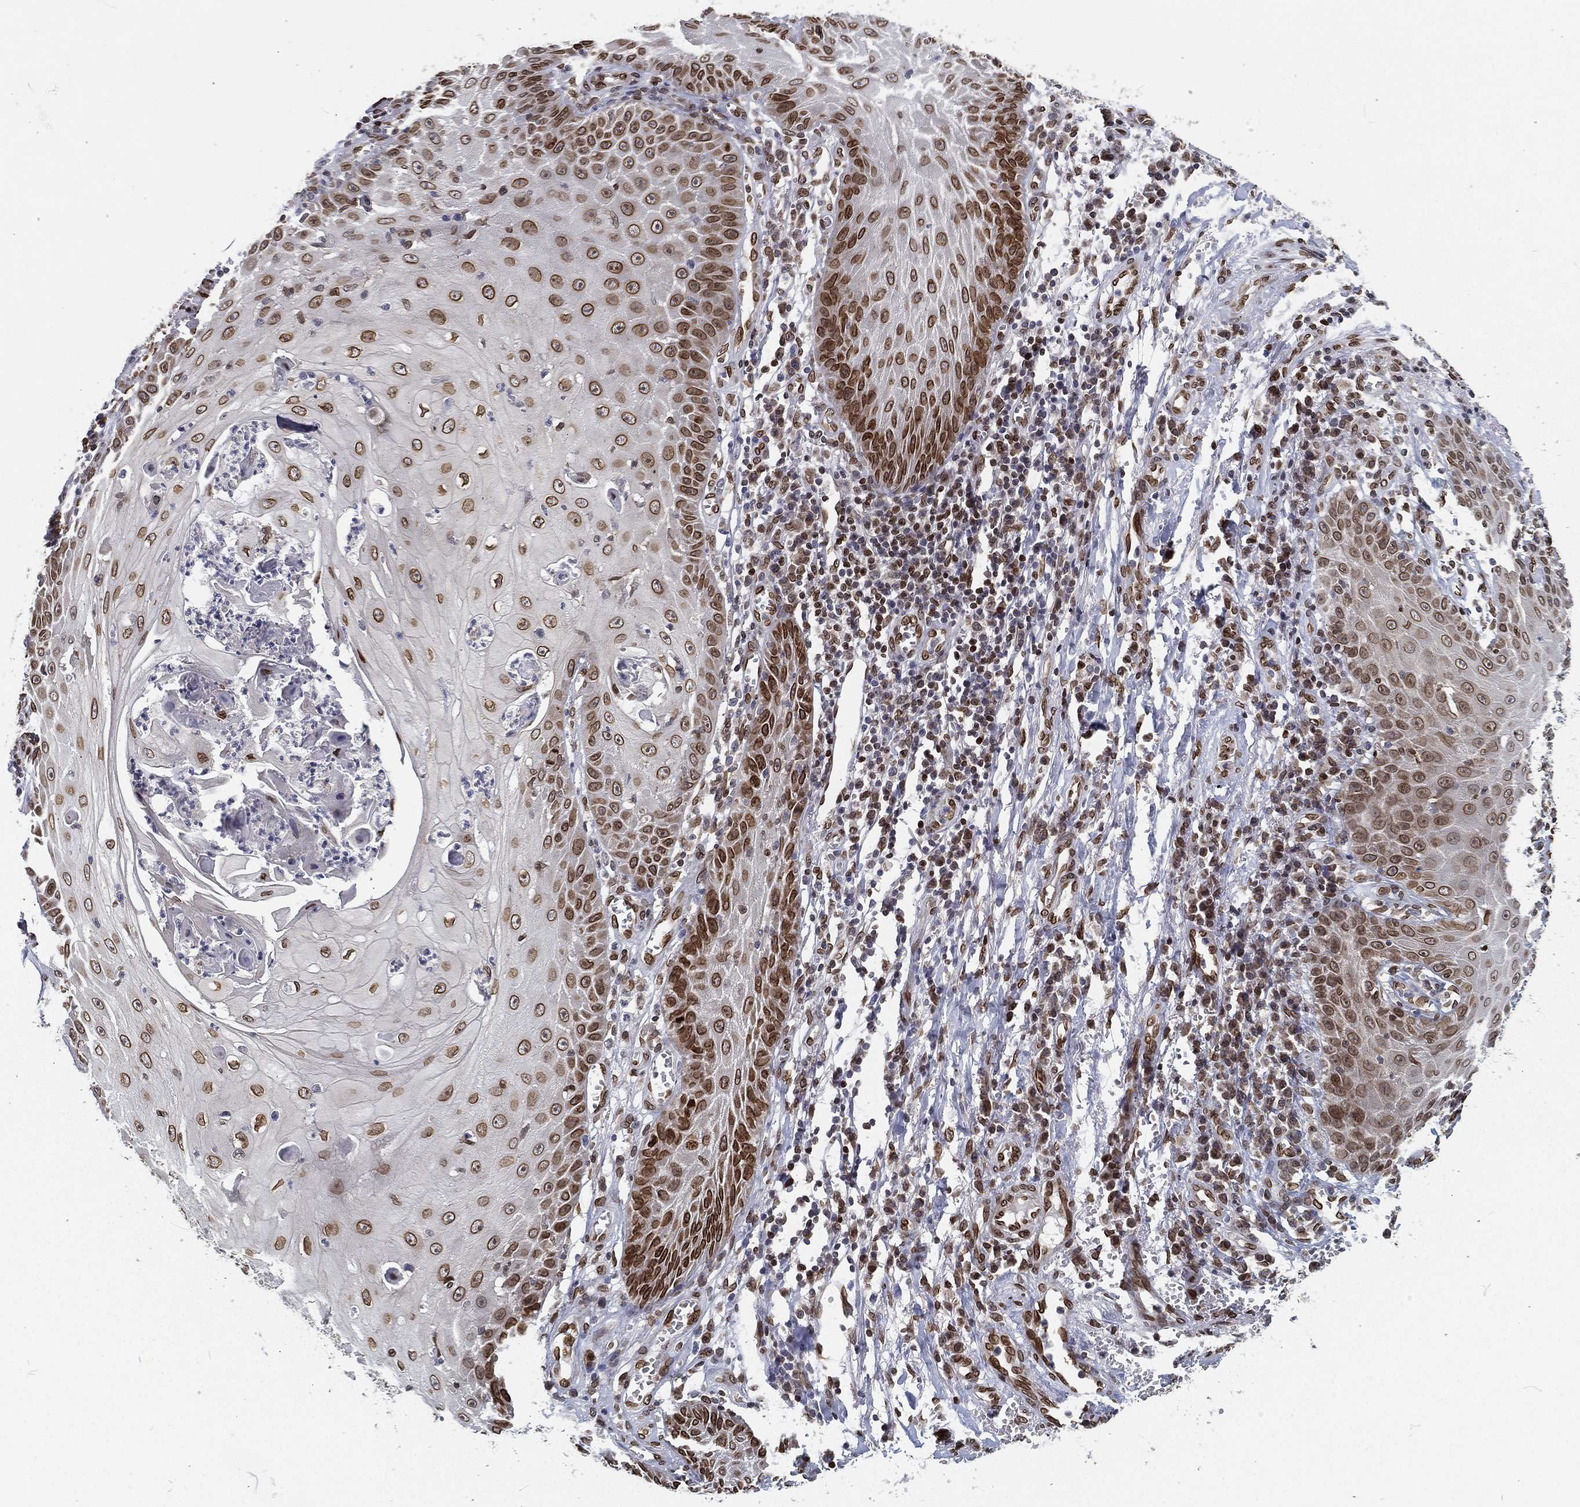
{"staining": {"intensity": "strong", "quantity": ">75%", "location": "cytoplasmic/membranous,nuclear"}, "tissue": "skin cancer", "cell_type": "Tumor cells", "image_type": "cancer", "snomed": [{"axis": "morphology", "description": "Squamous cell carcinoma, NOS"}, {"axis": "topography", "description": "Skin"}], "caption": "Skin cancer (squamous cell carcinoma) stained for a protein (brown) reveals strong cytoplasmic/membranous and nuclear positive expression in about >75% of tumor cells.", "gene": "PALB2", "patient": {"sex": "male", "age": 70}}